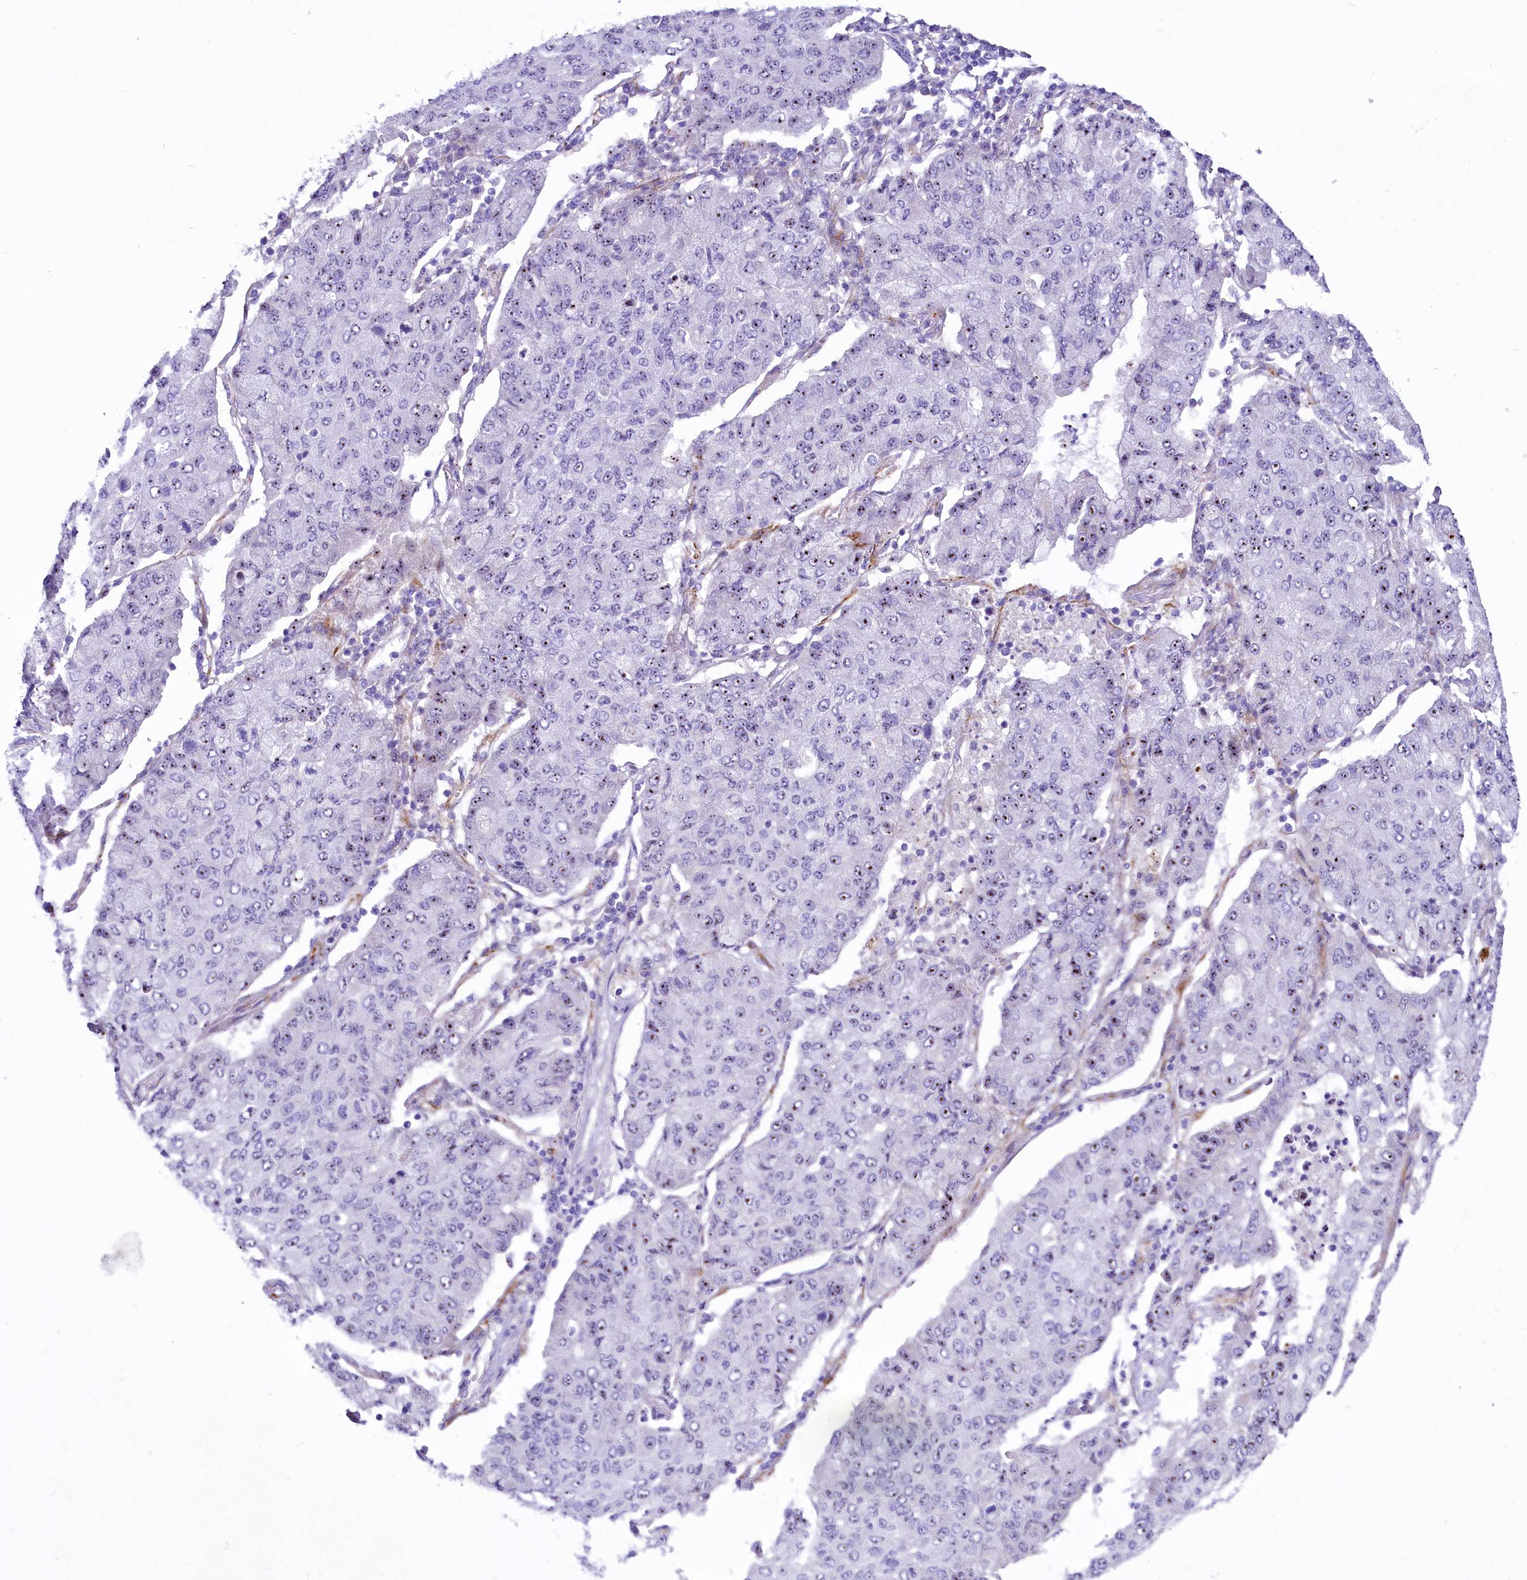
{"staining": {"intensity": "moderate", "quantity": "25%-75%", "location": "nuclear"}, "tissue": "lung cancer", "cell_type": "Tumor cells", "image_type": "cancer", "snomed": [{"axis": "morphology", "description": "Squamous cell carcinoma, NOS"}, {"axis": "topography", "description": "Lung"}], "caption": "A high-resolution image shows immunohistochemistry staining of squamous cell carcinoma (lung), which reveals moderate nuclear positivity in approximately 25%-75% of tumor cells.", "gene": "SH3TC2", "patient": {"sex": "male", "age": 74}}